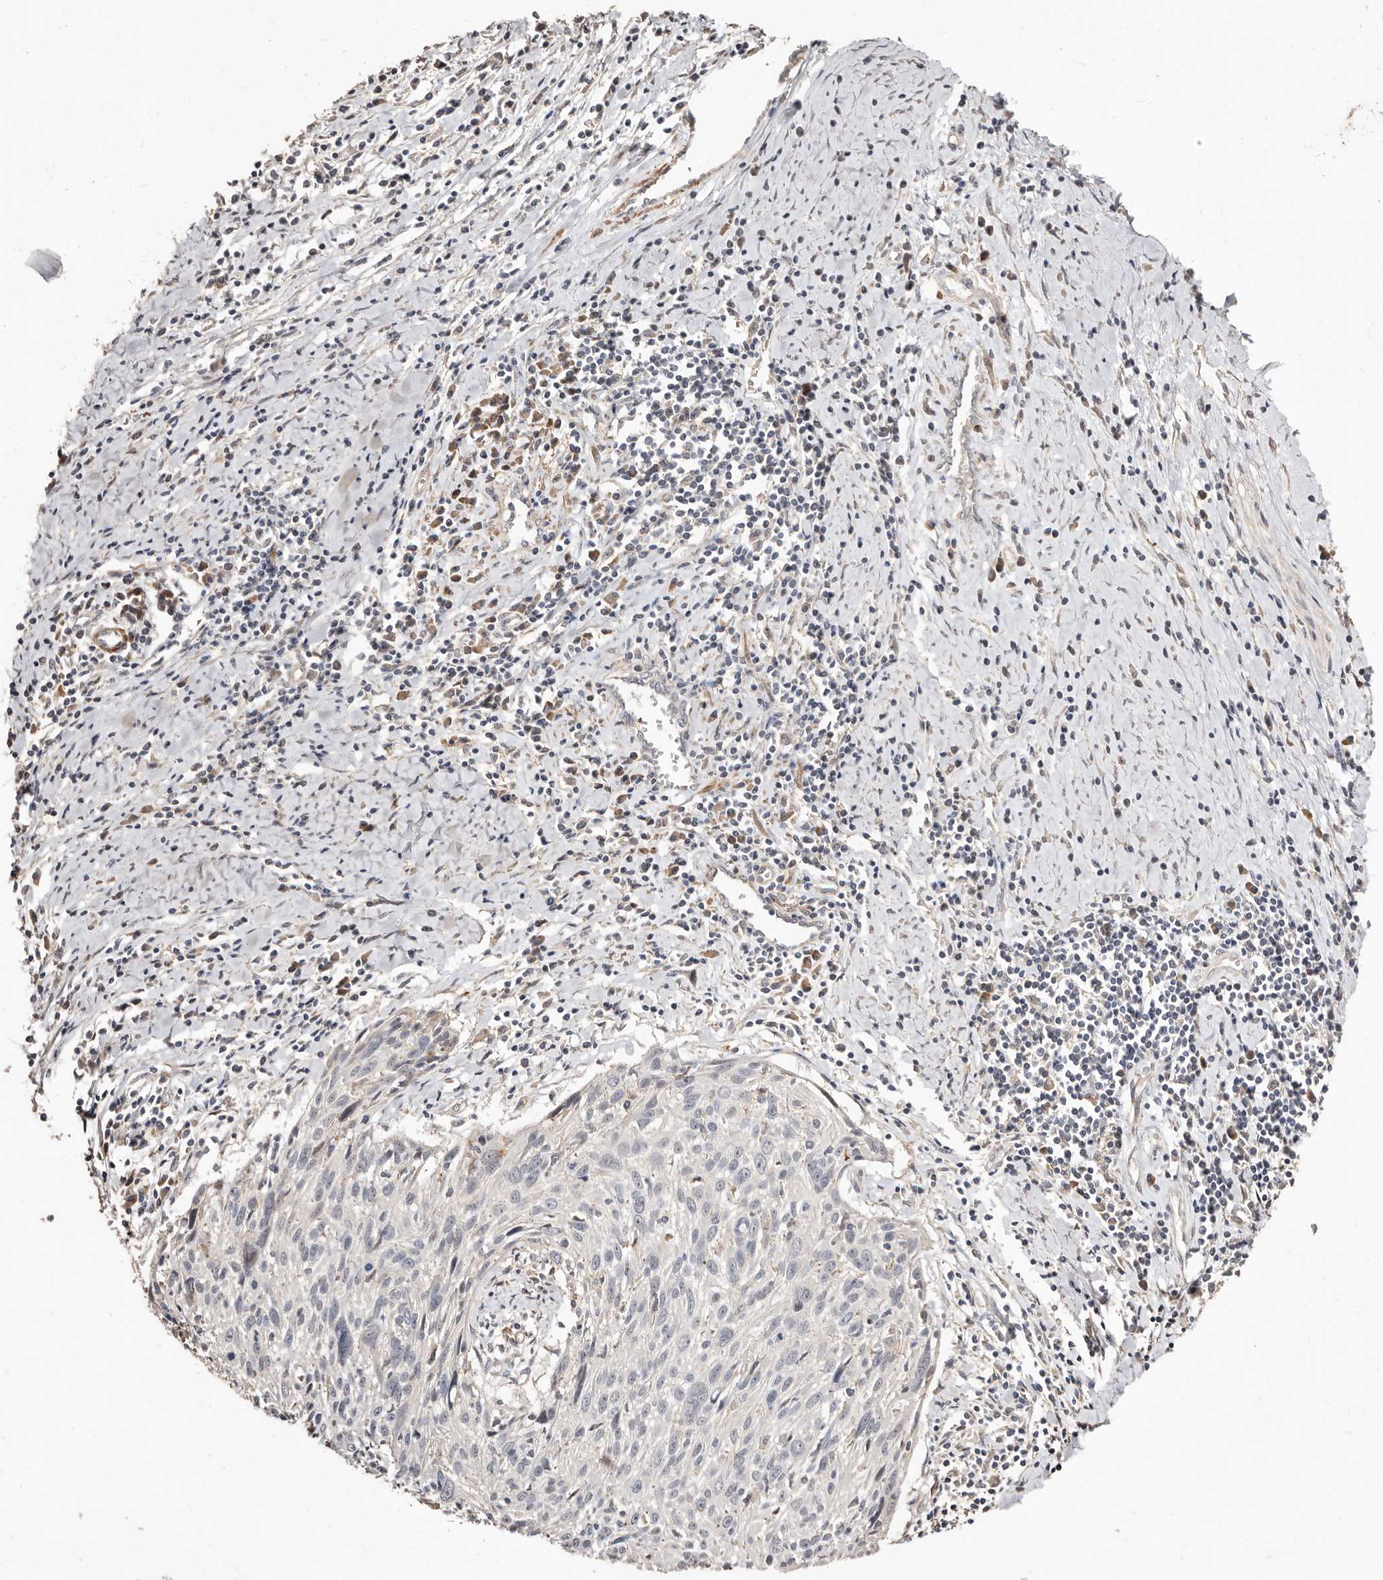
{"staining": {"intensity": "negative", "quantity": "none", "location": "none"}, "tissue": "cervical cancer", "cell_type": "Tumor cells", "image_type": "cancer", "snomed": [{"axis": "morphology", "description": "Squamous cell carcinoma, NOS"}, {"axis": "topography", "description": "Cervix"}], "caption": "Histopathology image shows no protein expression in tumor cells of squamous cell carcinoma (cervical) tissue.", "gene": "APOL6", "patient": {"sex": "female", "age": 51}}